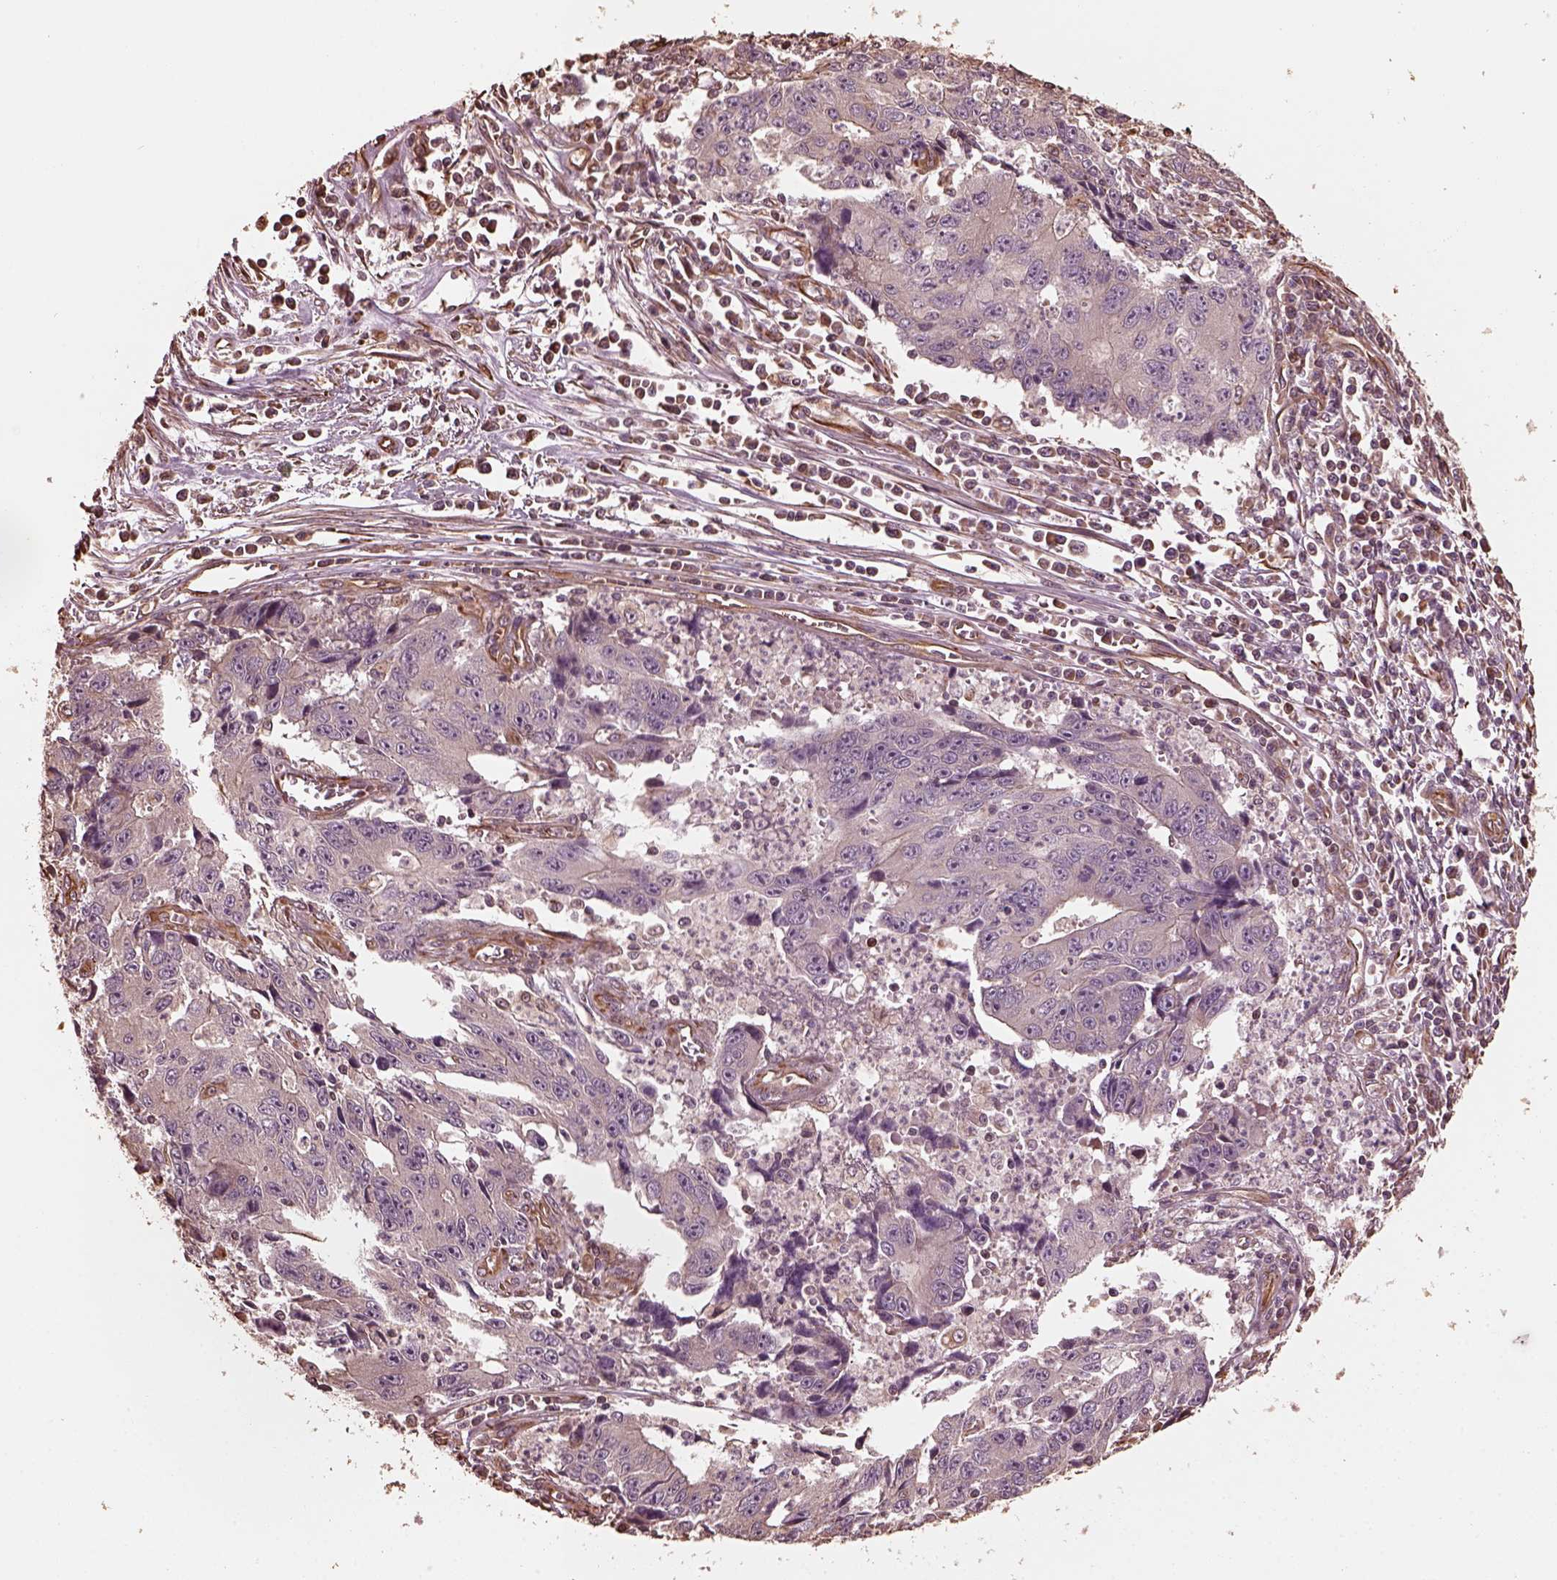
{"staining": {"intensity": "negative", "quantity": "none", "location": "none"}, "tissue": "liver cancer", "cell_type": "Tumor cells", "image_type": "cancer", "snomed": [{"axis": "morphology", "description": "Cholangiocarcinoma"}, {"axis": "topography", "description": "Liver"}], "caption": "There is no significant staining in tumor cells of liver cholangiocarcinoma. Brightfield microscopy of immunohistochemistry stained with DAB (brown) and hematoxylin (blue), captured at high magnification.", "gene": "GTPBP1", "patient": {"sex": "male", "age": 65}}